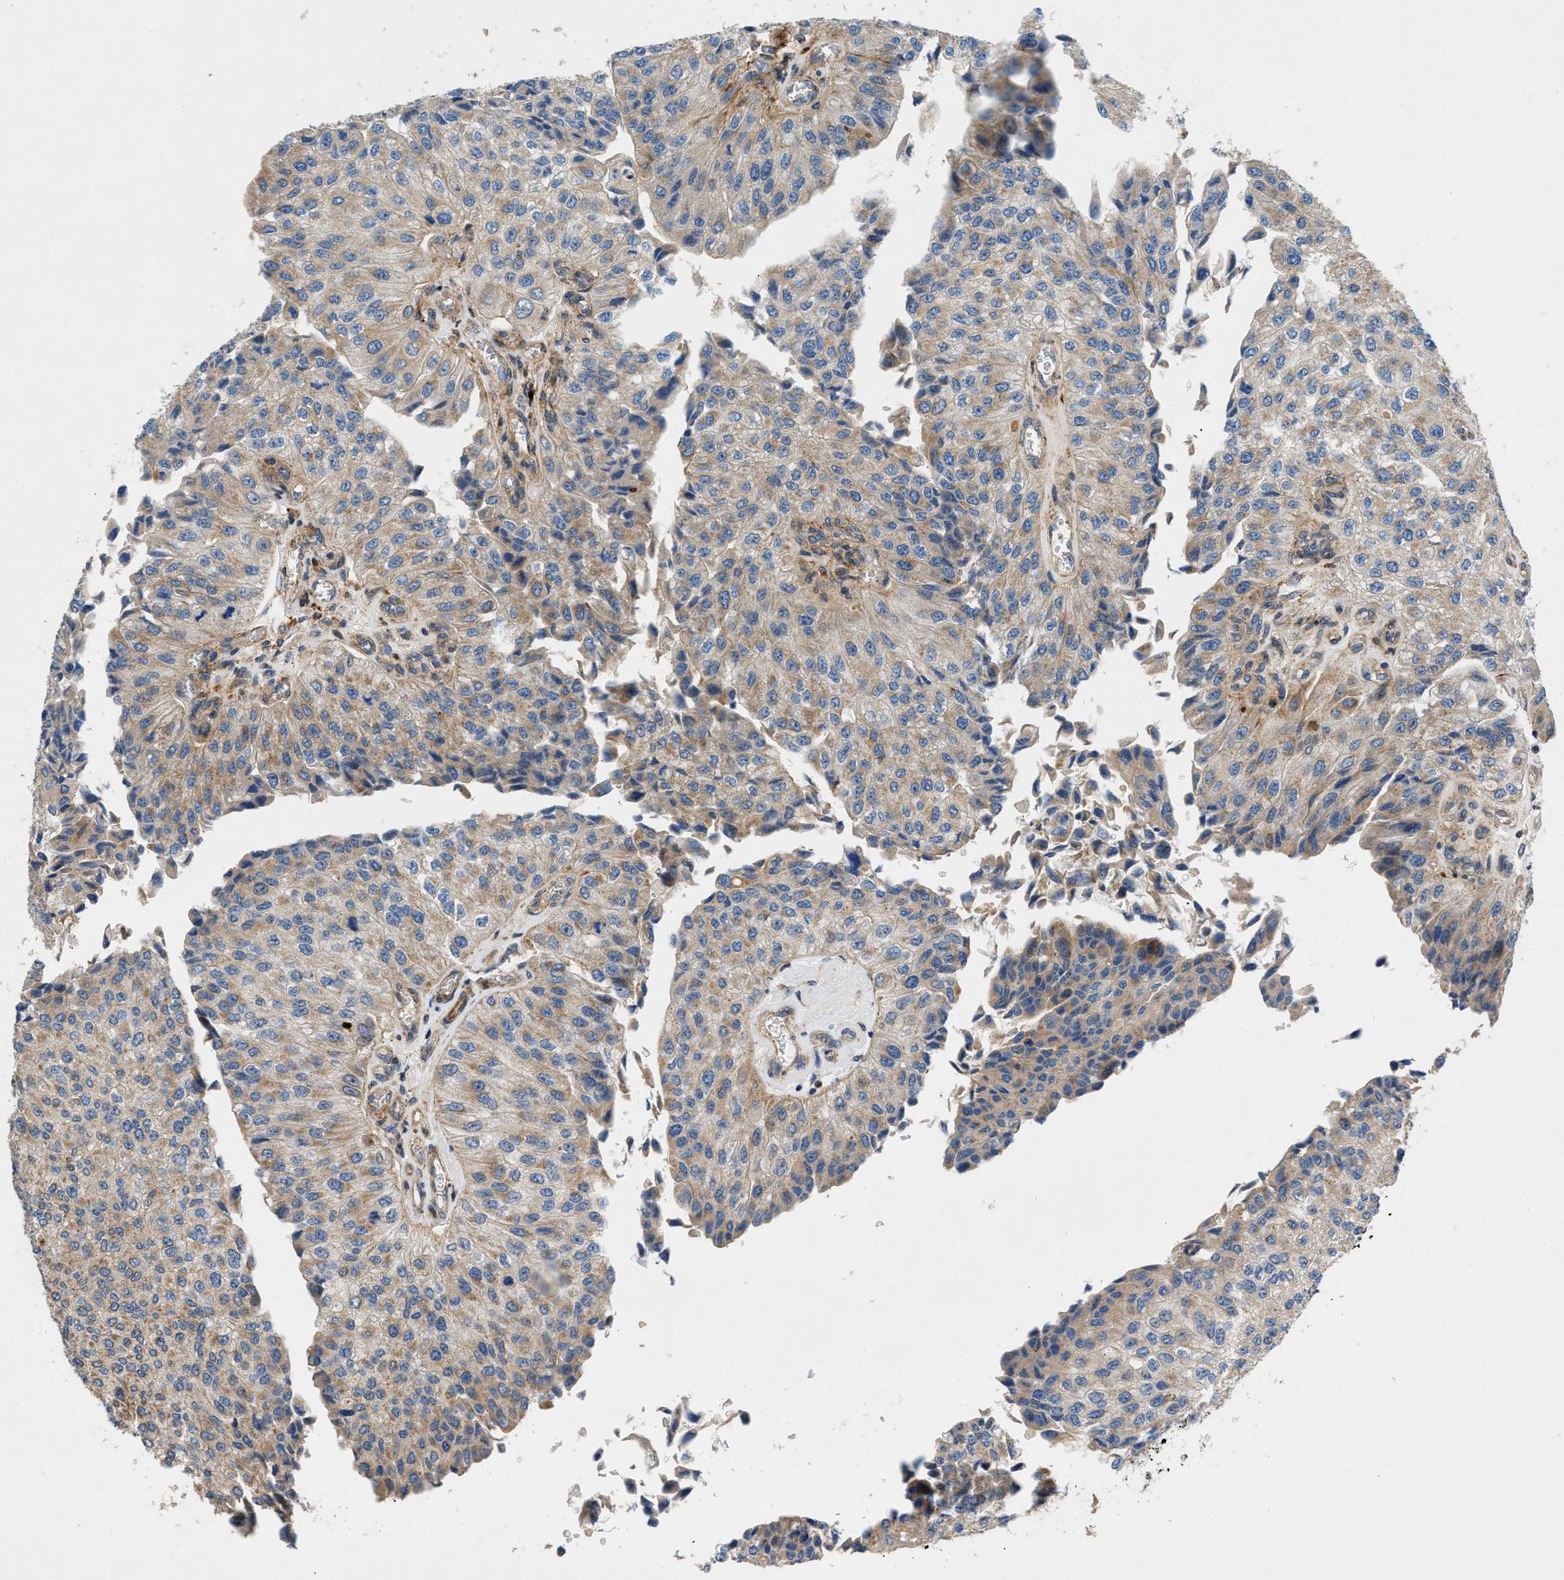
{"staining": {"intensity": "moderate", "quantity": "25%-75%", "location": "cytoplasmic/membranous"}, "tissue": "urothelial cancer", "cell_type": "Tumor cells", "image_type": "cancer", "snomed": [{"axis": "morphology", "description": "Urothelial carcinoma, High grade"}, {"axis": "topography", "description": "Kidney"}, {"axis": "topography", "description": "Urinary bladder"}], "caption": "There is medium levels of moderate cytoplasmic/membranous expression in tumor cells of urothelial cancer, as demonstrated by immunohistochemical staining (brown color).", "gene": "DHODH", "patient": {"sex": "male", "age": 77}}